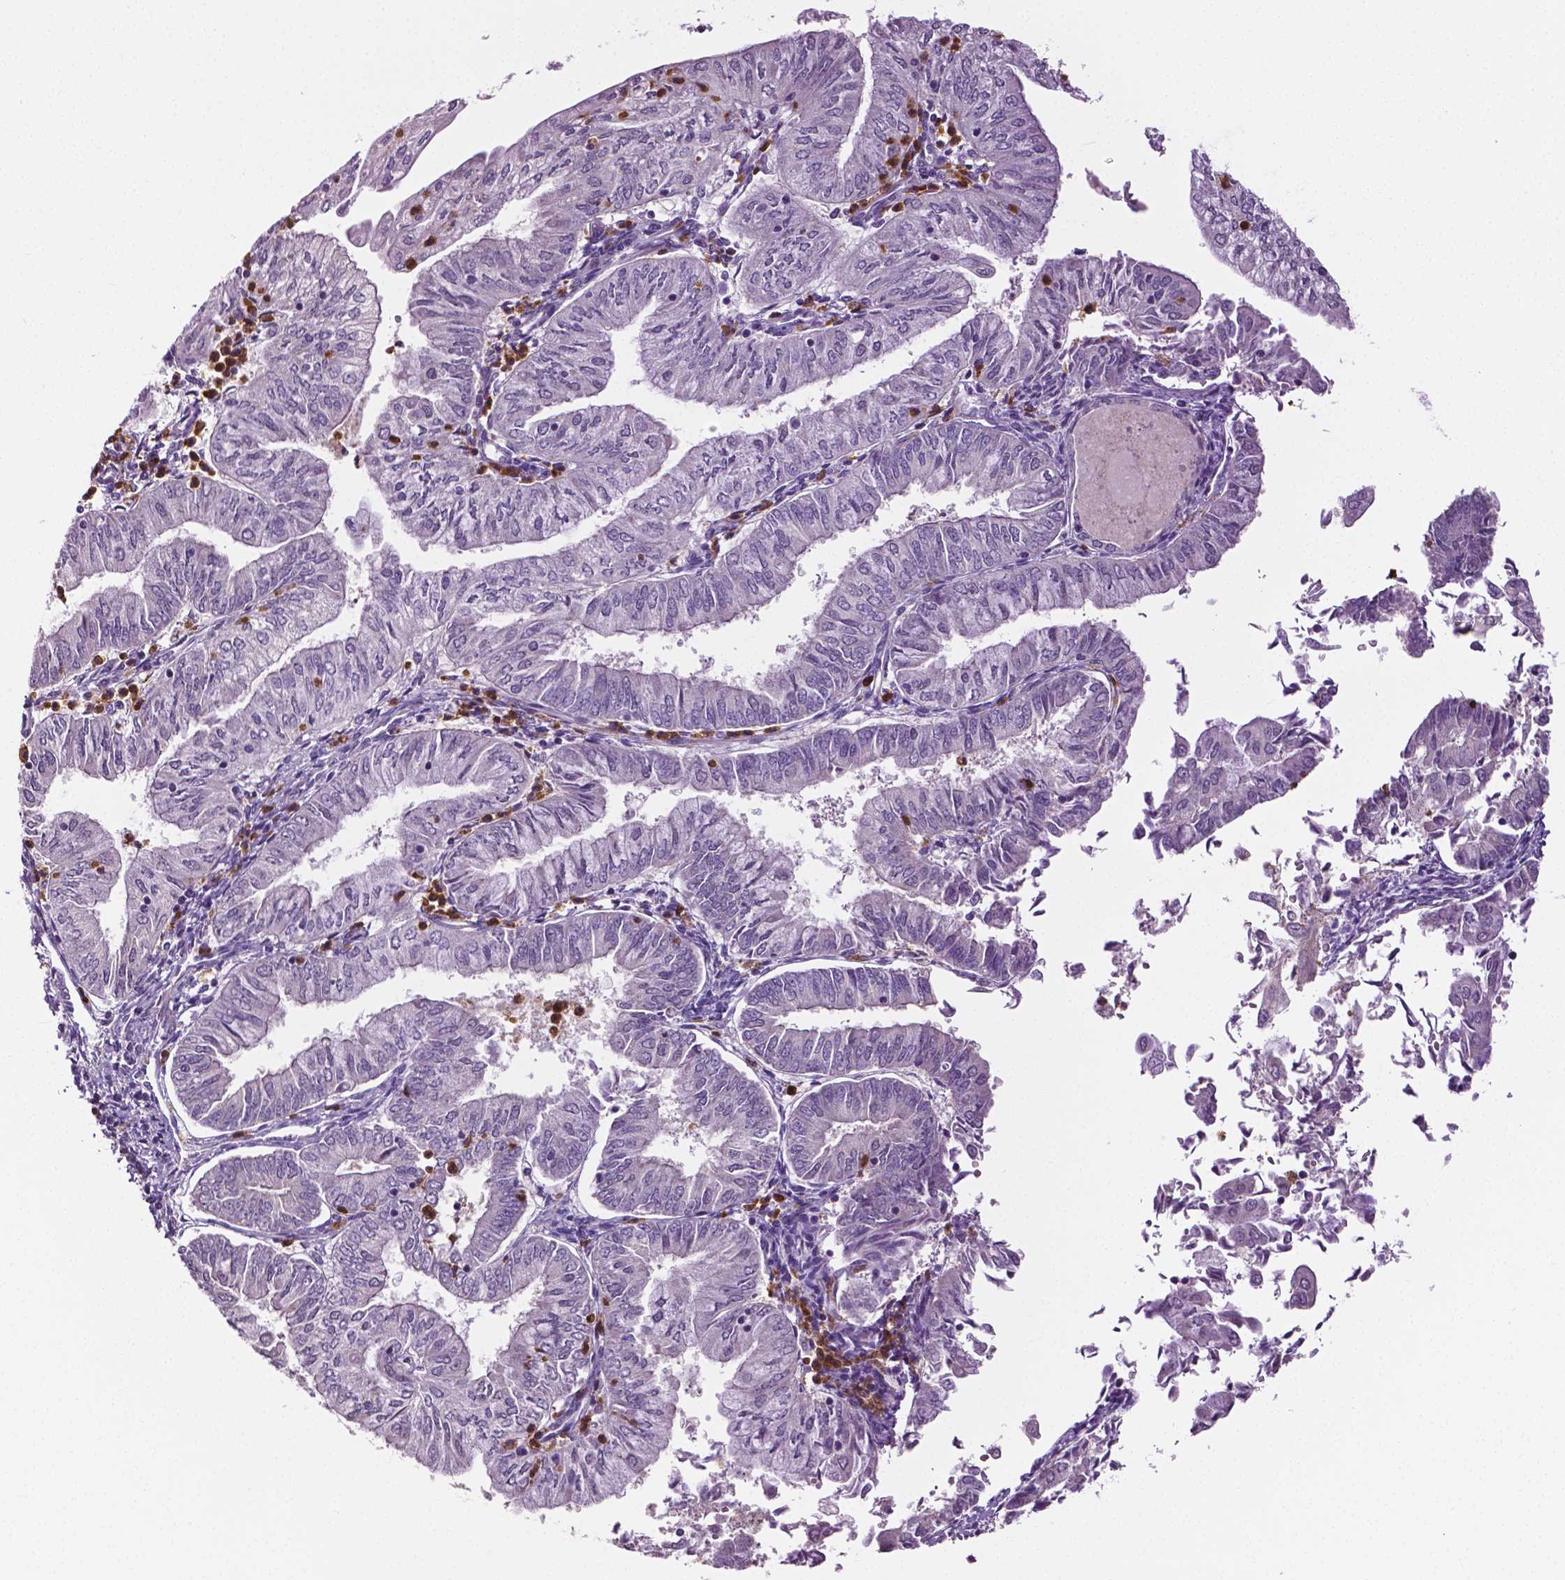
{"staining": {"intensity": "negative", "quantity": "none", "location": "none"}, "tissue": "endometrial cancer", "cell_type": "Tumor cells", "image_type": "cancer", "snomed": [{"axis": "morphology", "description": "Adenocarcinoma, NOS"}, {"axis": "topography", "description": "Endometrium"}], "caption": "Immunohistochemistry of human endometrial adenocarcinoma reveals no expression in tumor cells.", "gene": "PTPN5", "patient": {"sex": "female", "age": 55}}